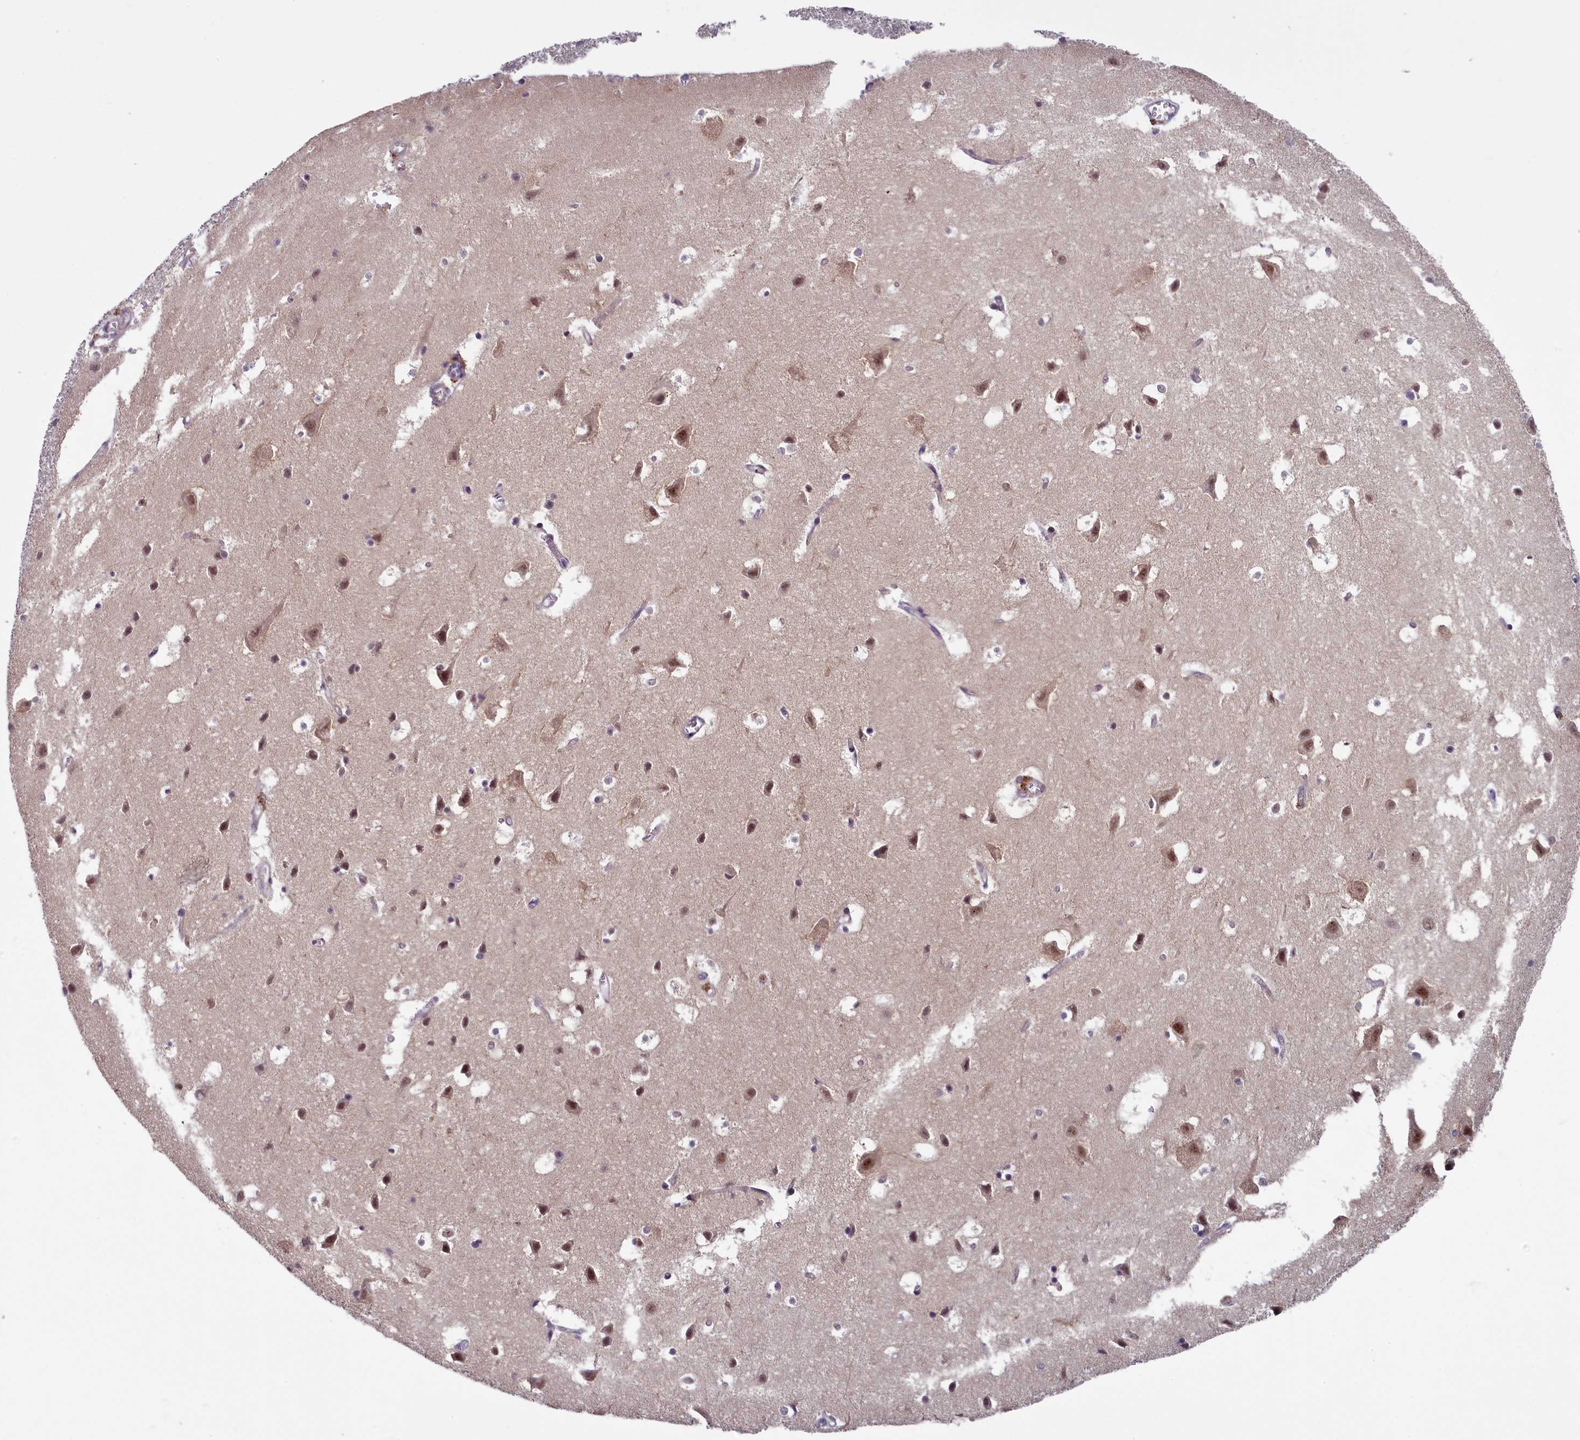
{"staining": {"intensity": "weak", "quantity": "25%-75%", "location": "cytoplasmic/membranous"}, "tissue": "cerebral cortex", "cell_type": "Endothelial cells", "image_type": "normal", "snomed": [{"axis": "morphology", "description": "Normal tissue, NOS"}, {"axis": "topography", "description": "Cerebral cortex"}], "caption": "A photomicrograph showing weak cytoplasmic/membranous expression in about 25%-75% of endothelial cells in benign cerebral cortex, as visualized by brown immunohistochemical staining.", "gene": "CNEP1R1", "patient": {"sex": "male", "age": 54}}